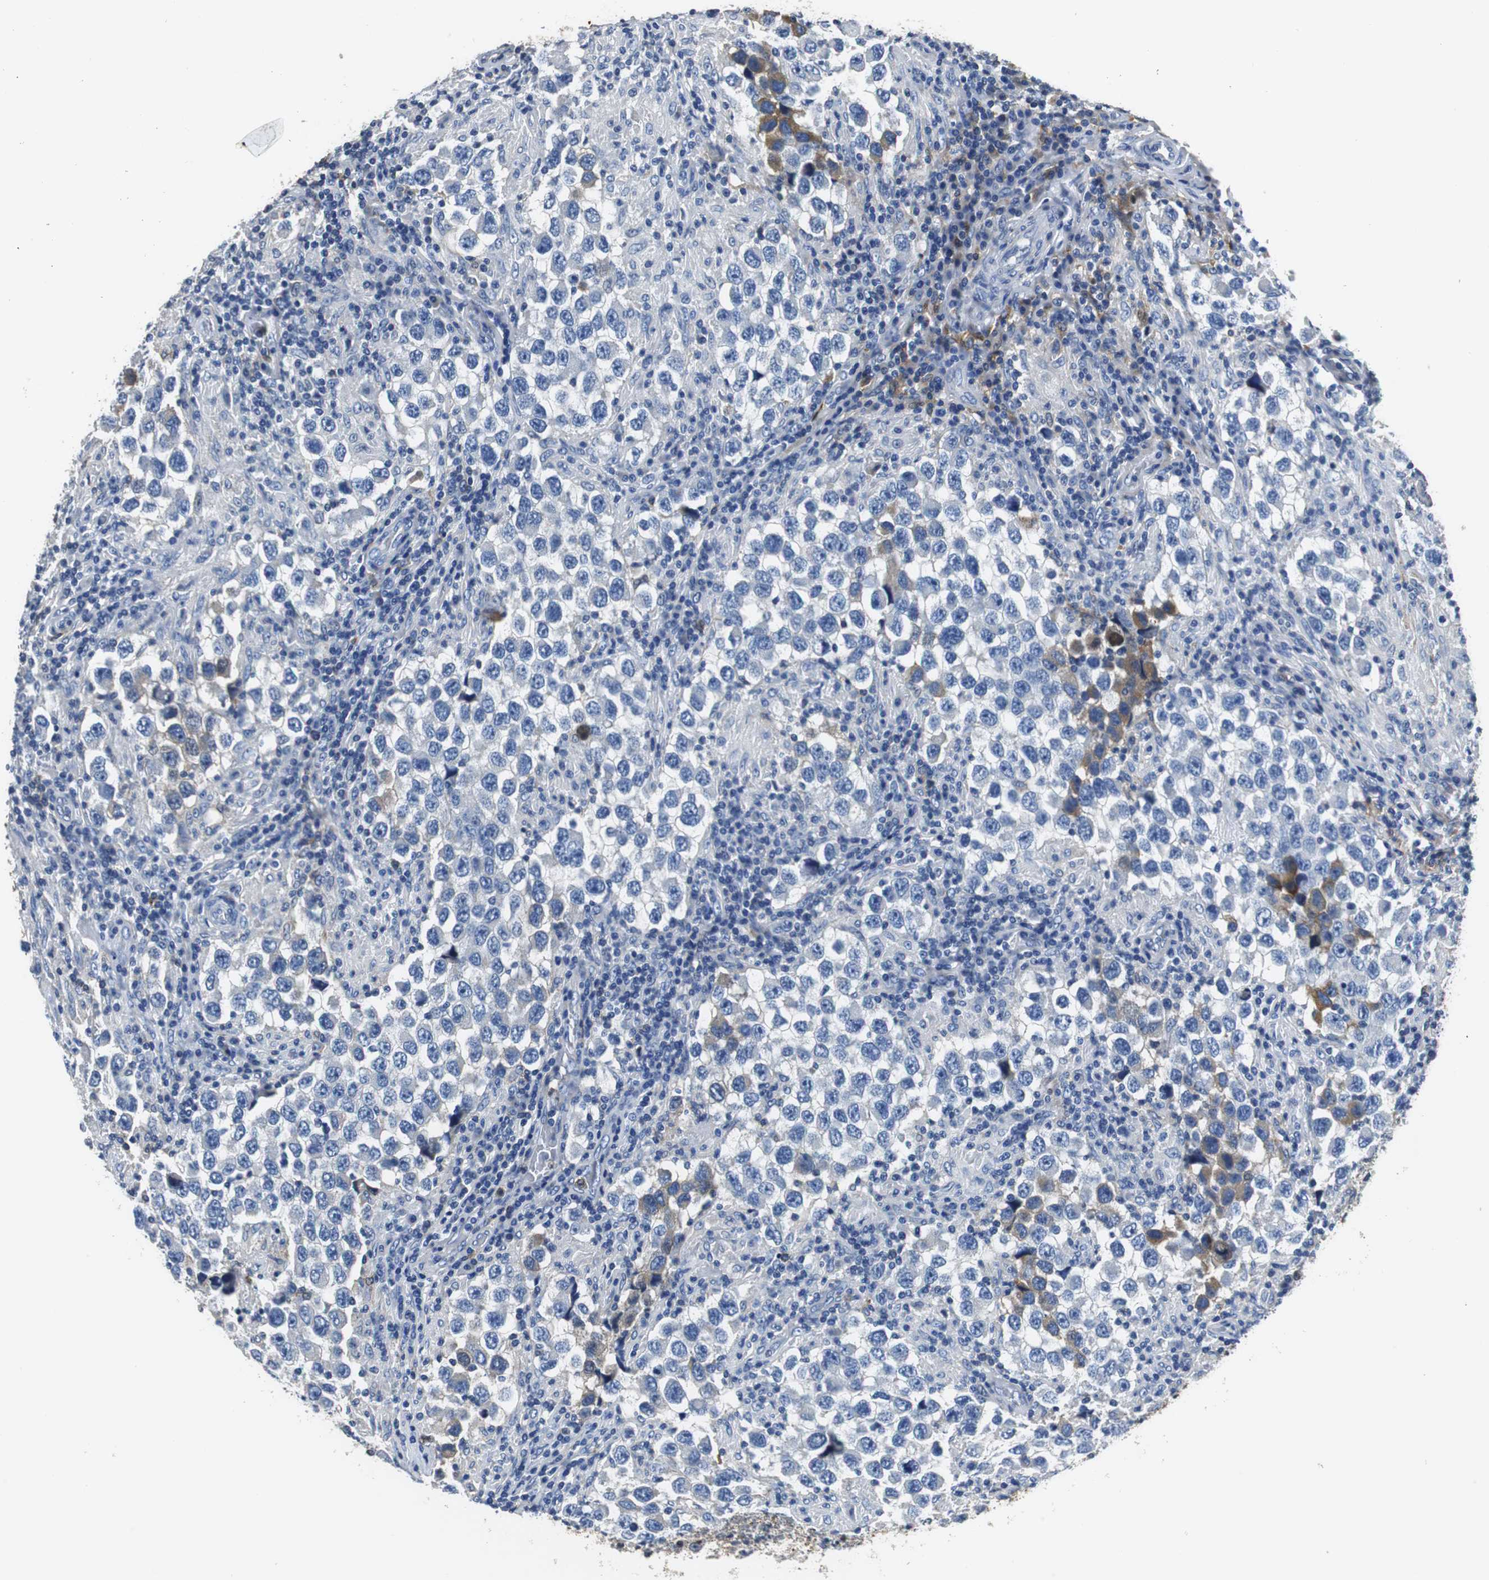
{"staining": {"intensity": "moderate", "quantity": "<25%", "location": "cytoplasmic/membranous"}, "tissue": "testis cancer", "cell_type": "Tumor cells", "image_type": "cancer", "snomed": [{"axis": "morphology", "description": "Carcinoma, Embryonal, NOS"}, {"axis": "topography", "description": "Testis"}], "caption": "An image of human testis cancer (embryonal carcinoma) stained for a protein shows moderate cytoplasmic/membranous brown staining in tumor cells.", "gene": "ORM1", "patient": {"sex": "male", "age": 21}}